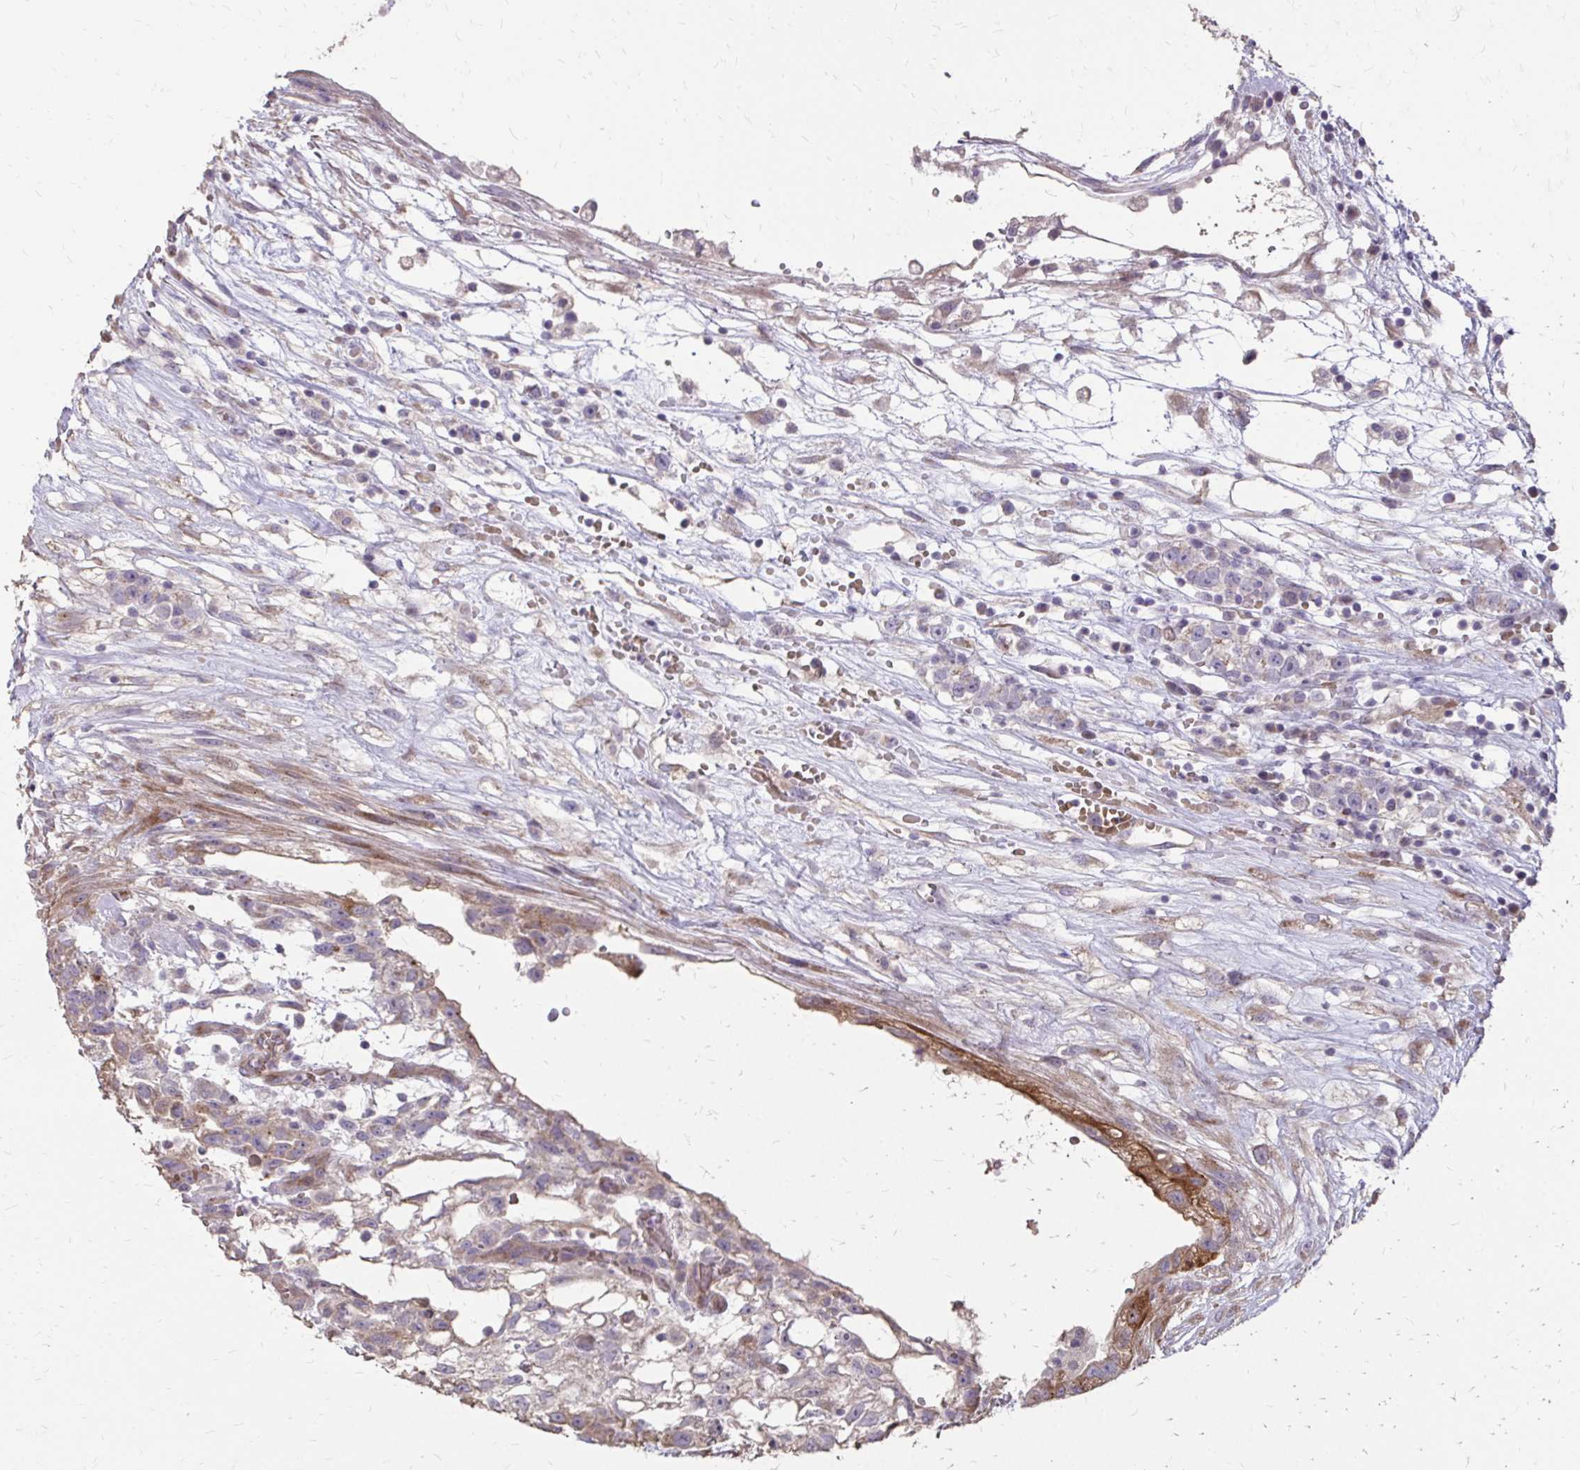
{"staining": {"intensity": "weak", "quantity": "25%-75%", "location": "cytoplasmic/membranous"}, "tissue": "testis cancer", "cell_type": "Tumor cells", "image_type": "cancer", "snomed": [{"axis": "morphology", "description": "Normal tissue, NOS"}, {"axis": "morphology", "description": "Carcinoma, Embryonal, NOS"}, {"axis": "topography", "description": "Testis"}], "caption": "Immunohistochemical staining of human embryonal carcinoma (testis) shows weak cytoplasmic/membranous protein expression in about 25%-75% of tumor cells. Using DAB (3,3'-diaminobenzidine) (brown) and hematoxylin (blue) stains, captured at high magnification using brightfield microscopy.", "gene": "MYORG", "patient": {"sex": "male", "age": 32}}